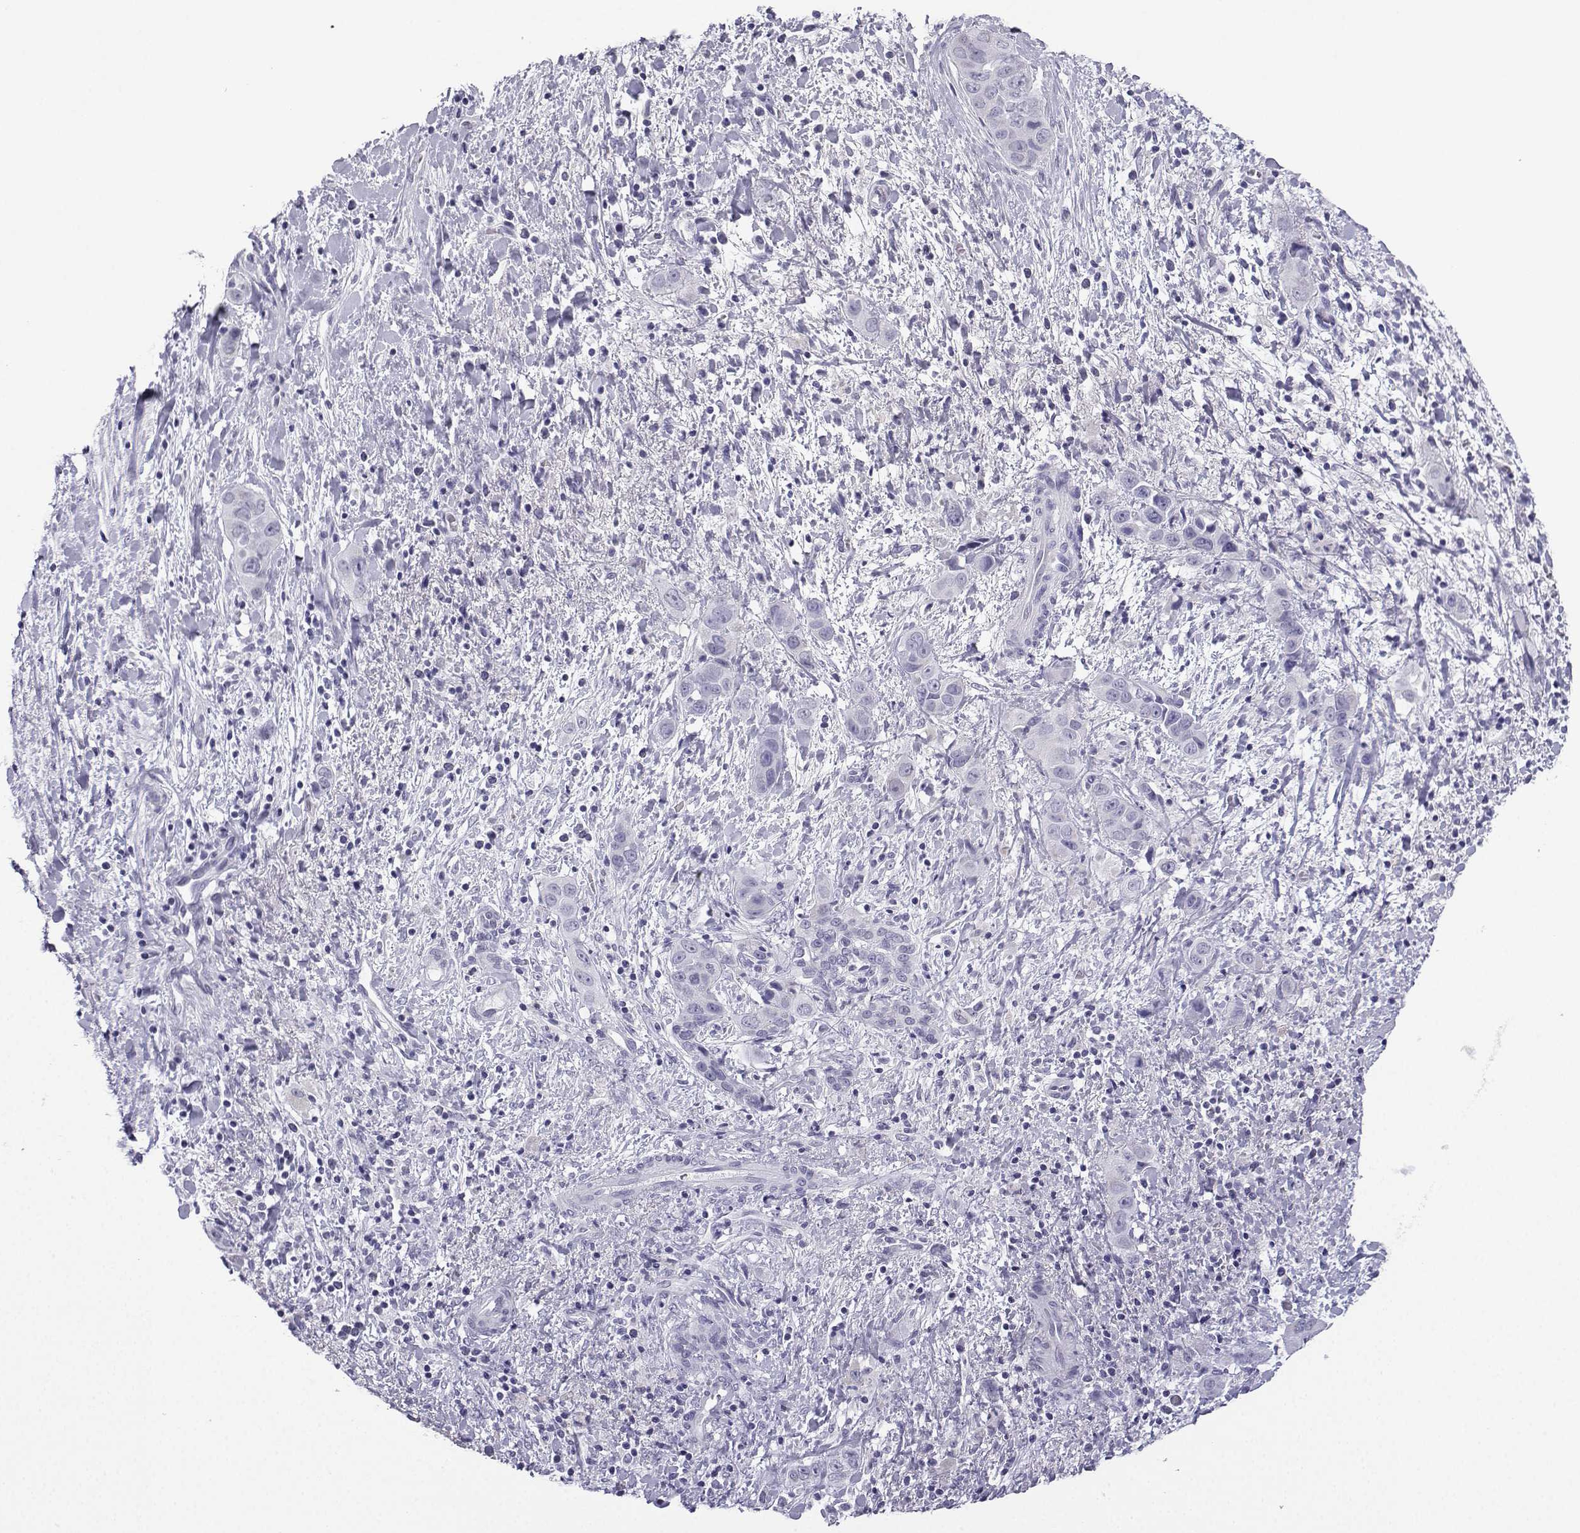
{"staining": {"intensity": "negative", "quantity": "none", "location": "none"}, "tissue": "liver cancer", "cell_type": "Tumor cells", "image_type": "cancer", "snomed": [{"axis": "morphology", "description": "Cholangiocarcinoma"}, {"axis": "topography", "description": "Liver"}], "caption": "DAB (3,3'-diaminobenzidine) immunohistochemical staining of human cholangiocarcinoma (liver) exhibits no significant expression in tumor cells.", "gene": "ACRBP", "patient": {"sex": "female", "age": 52}}